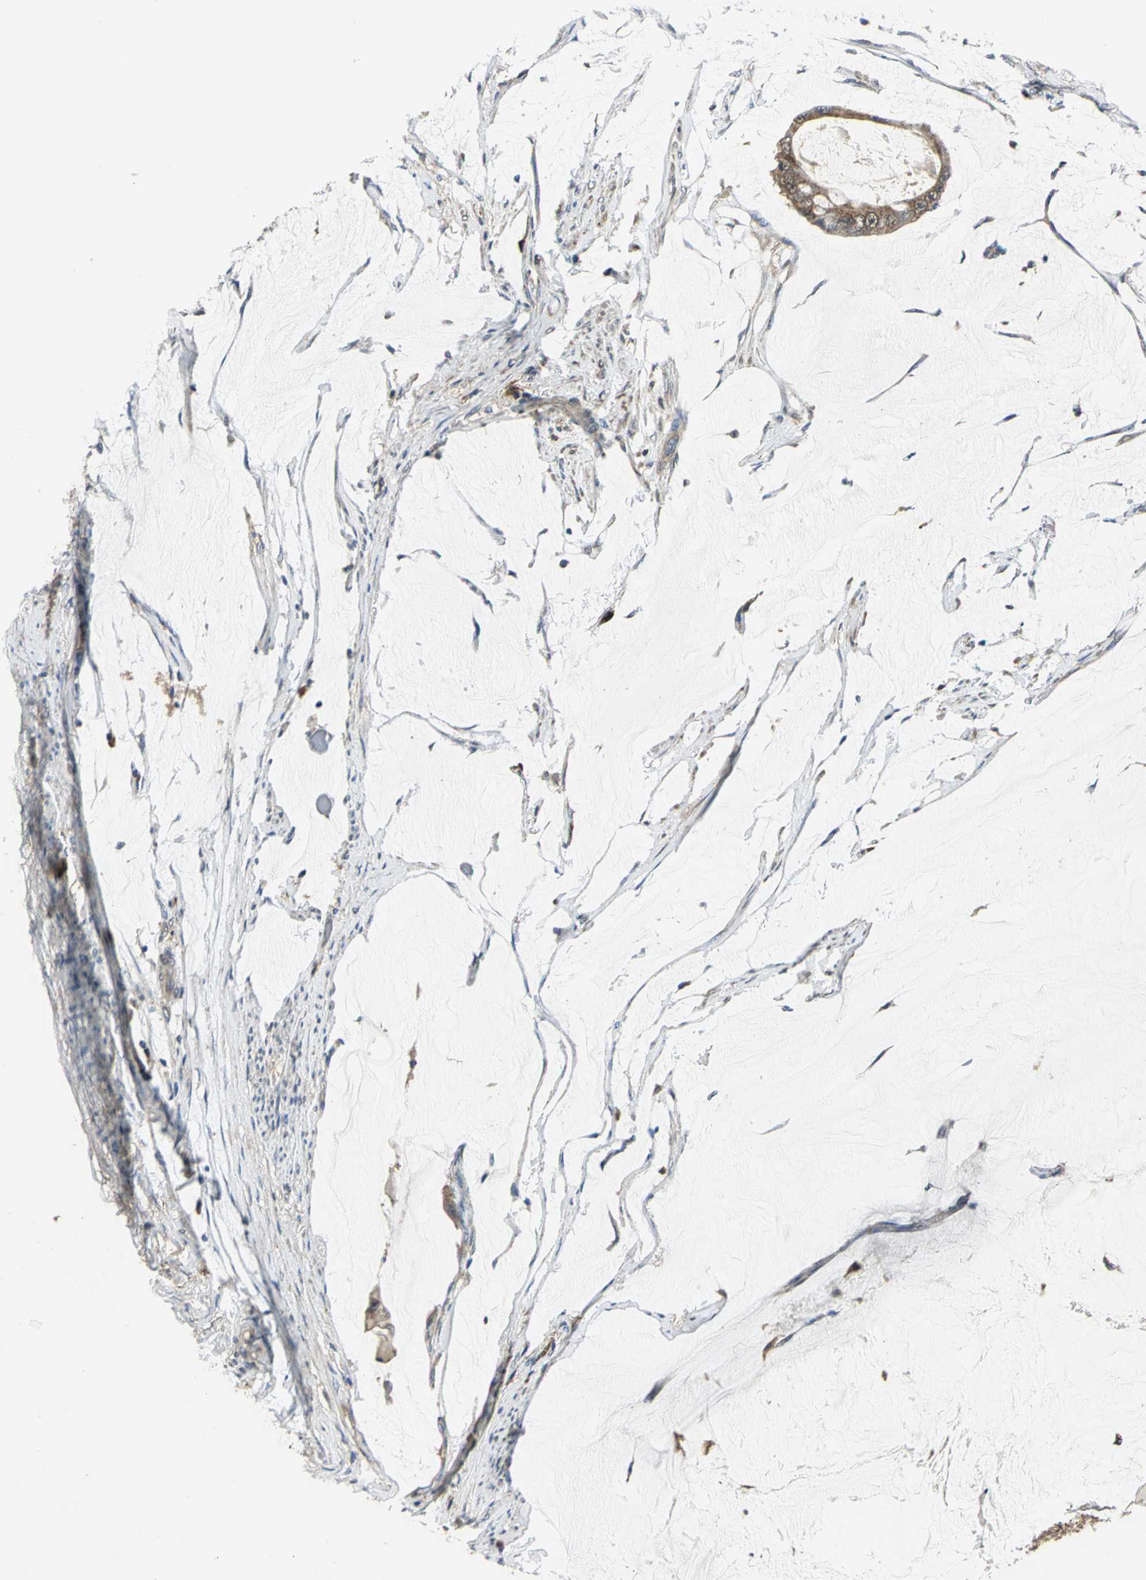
{"staining": {"intensity": "moderate", "quantity": ">75%", "location": "cytoplasmic/membranous"}, "tissue": "colorectal cancer", "cell_type": "Tumor cells", "image_type": "cancer", "snomed": [{"axis": "morphology", "description": "Normal tissue, NOS"}, {"axis": "morphology", "description": "Adenocarcinoma, NOS"}, {"axis": "topography", "description": "Rectum"}, {"axis": "topography", "description": "Peripheral nerve tissue"}], "caption": "Adenocarcinoma (colorectal) stained for a protein demonstrates moderate cytoplasmic/membranous positivity in tumor cells.", "gene": "IRF3", "patient": {"sex": "female", "age": 77}}